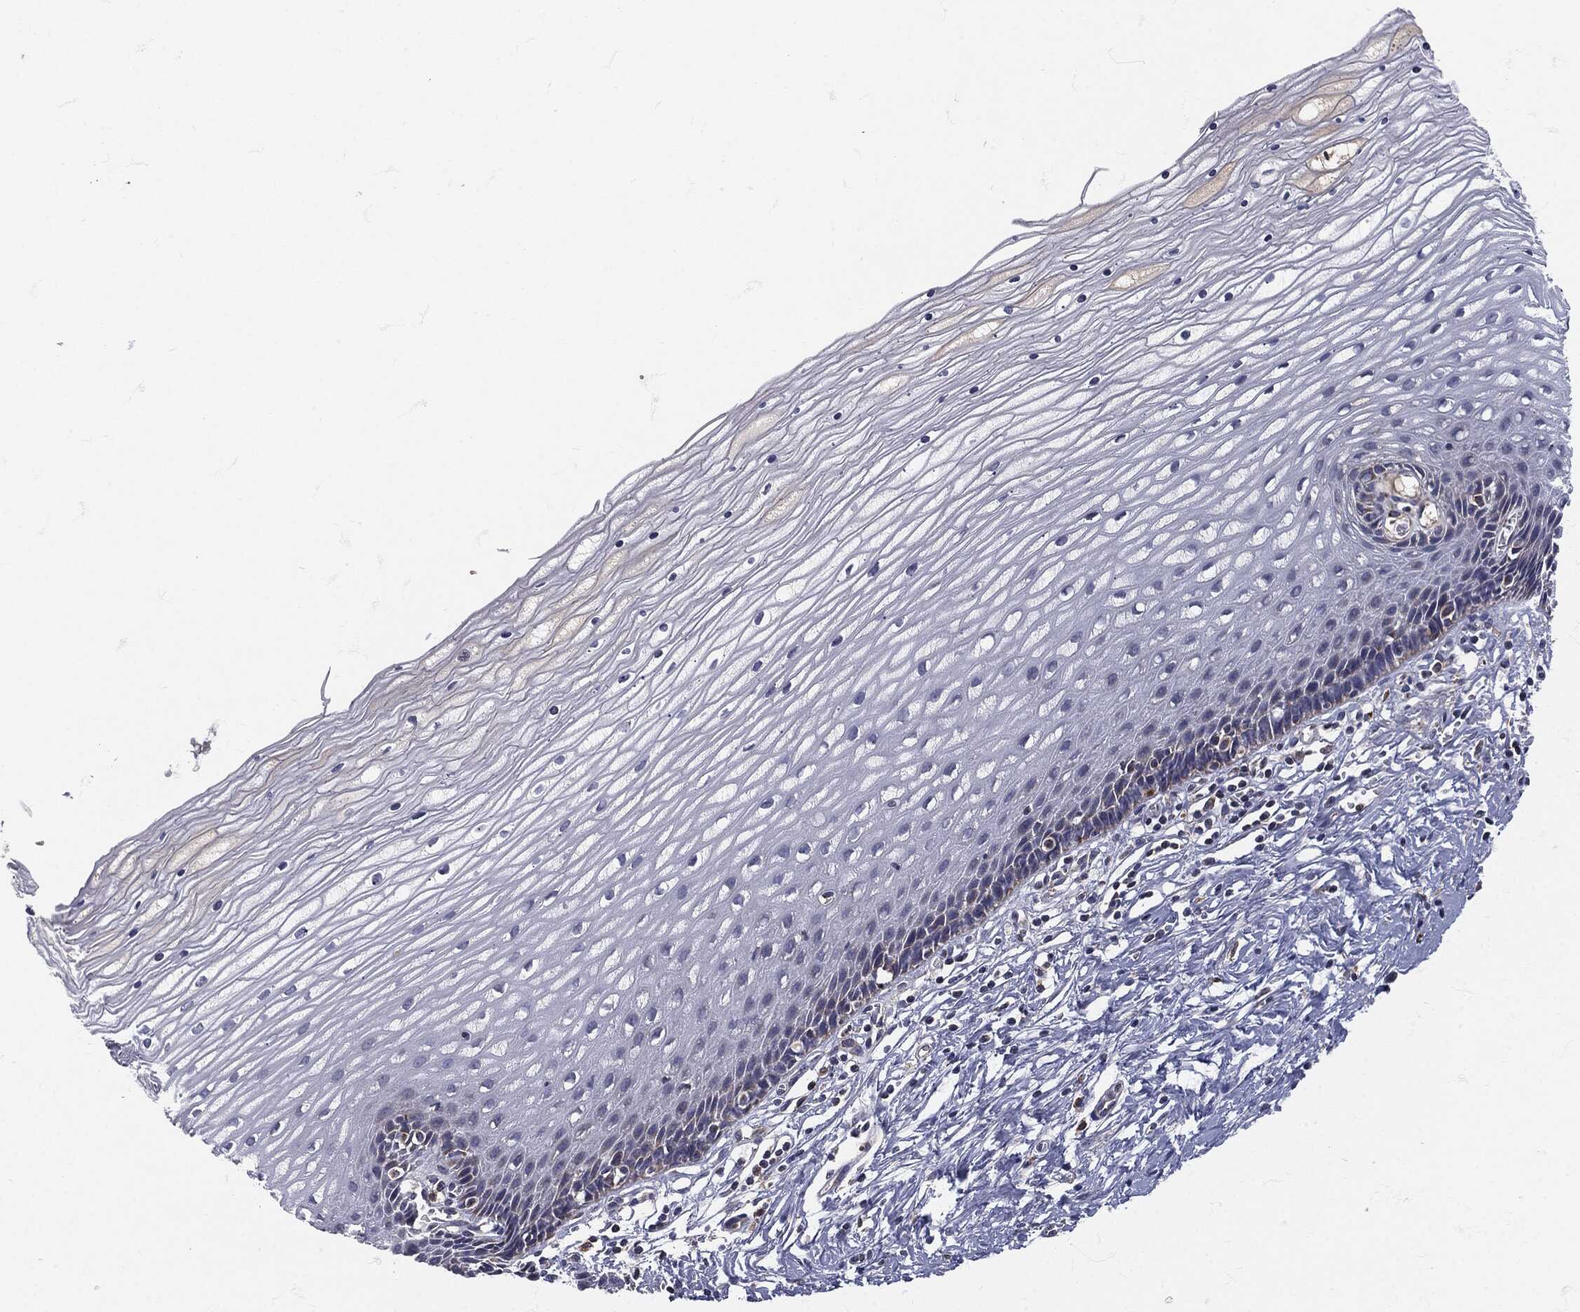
{"staining": {"intensity": "moderate", "quantity": "<25%", "location": "cytoplasmic/membranous"}, "tissue": "cervix", "cell_type": "Glandular cells", "image_type": "normal", "snomed": [{"axis": "morphology", "description": "Normal tissue, NOS"}, {"axis": "topography", "description": "Cervix"}], "caption": "A low amount of moderate cytoplasmic/membranous expression is appreciated in approximately <25% of glandular cells in normal cervix. Ihc stains the protein of interest in brown and the nuclei are stained blue.", "gene": "SIGLEC9", "patient": {"sex": "female", "age": 35}}